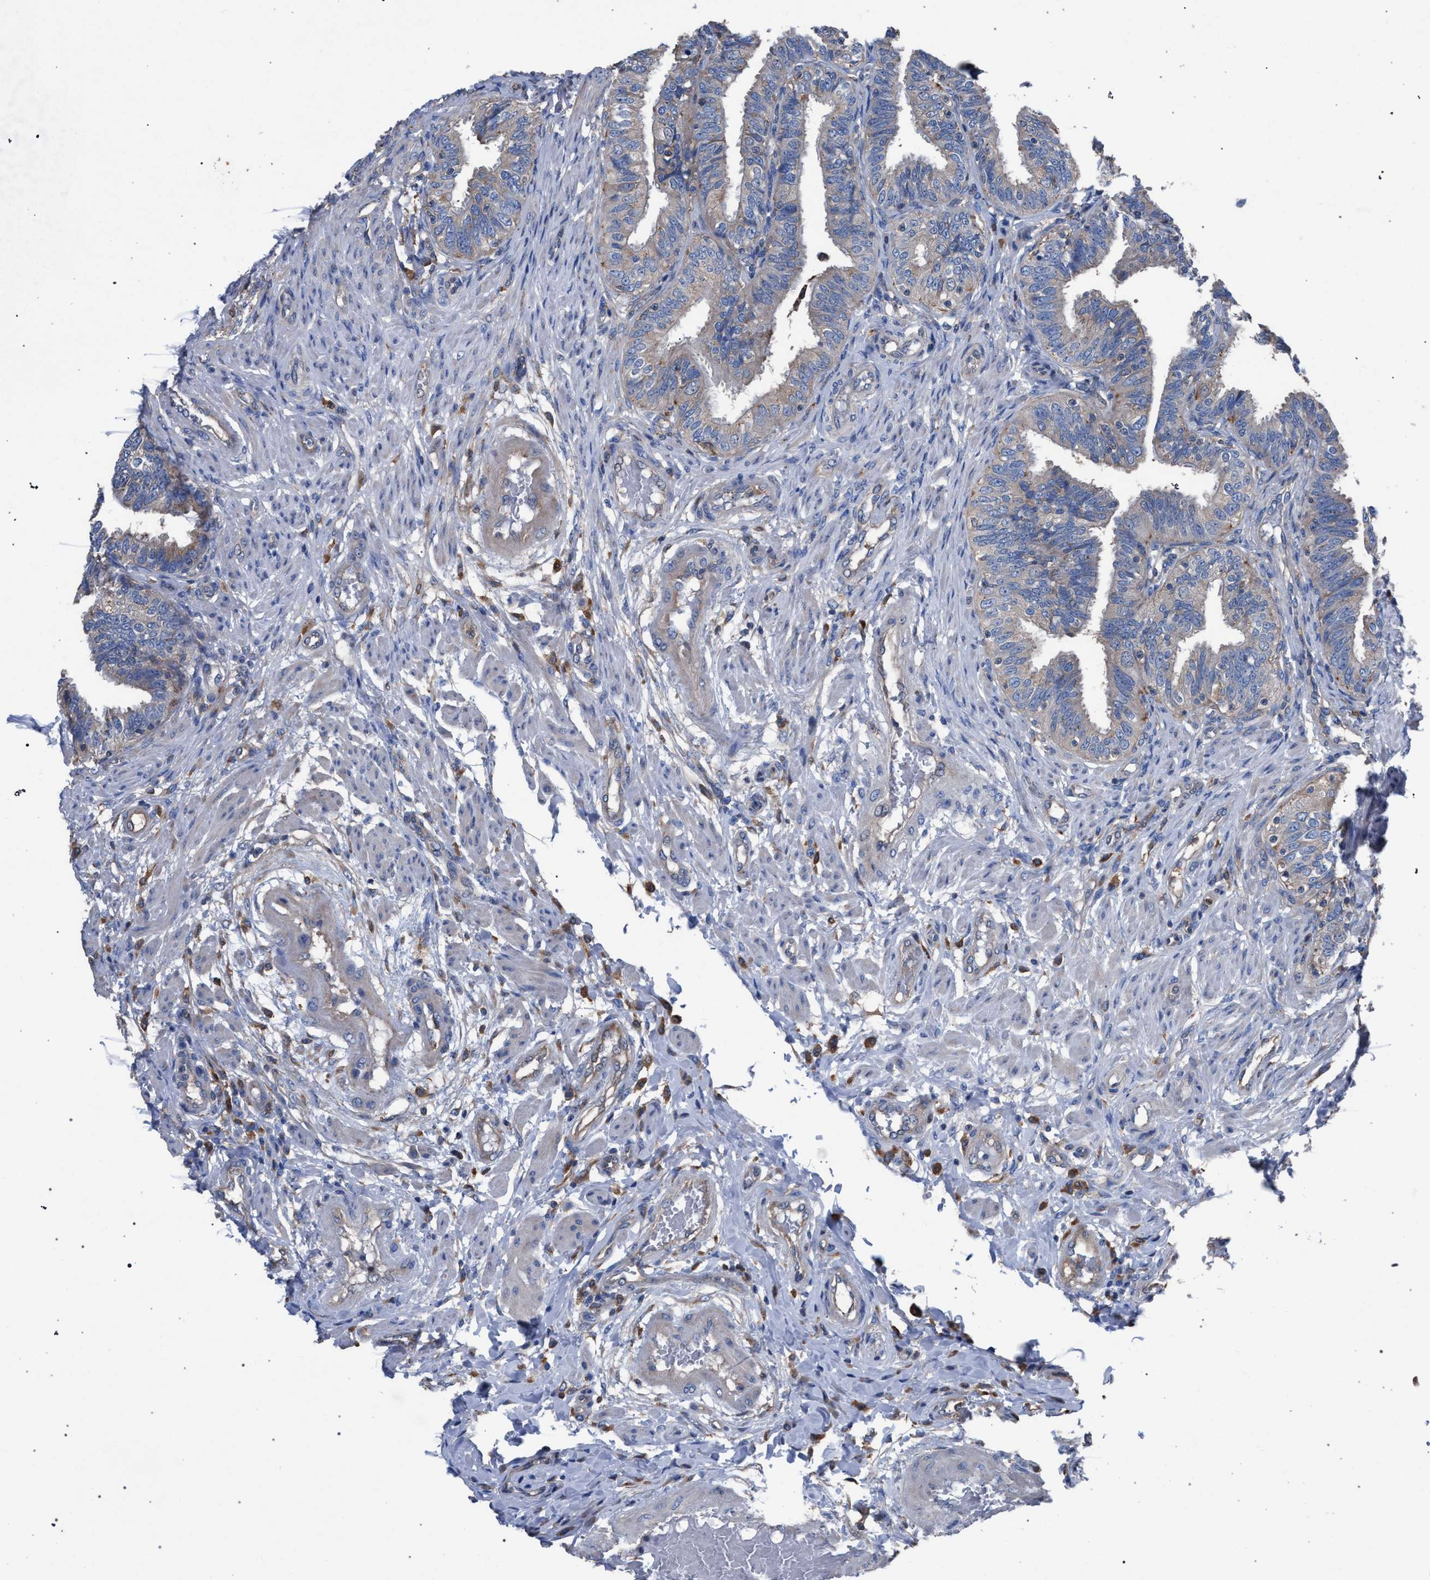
{"staining": {"intensity": "weak", "quantity": "25%-75%", "location": "cytoplasmic/membranous"}, "tissue": "fallopian tube", "cell_type": "Glandular cells", "image_type": "normal", "snomed": [{"axis": "morphology", "description": "Normal tissue, NOS"}, {"axis": "topography", "description": "Fallopian tube"}, {"axis": "topography", "description": "Placenta"}], "caption": "Immunohistochemical staining of normal fallopian tube shows low levels of weak cytoplasmic/membranous positivity in about 25%-75% of glandular cells.", "gene": "ATP6V0A1", "patient": {"sex": "female", "age": 34}}